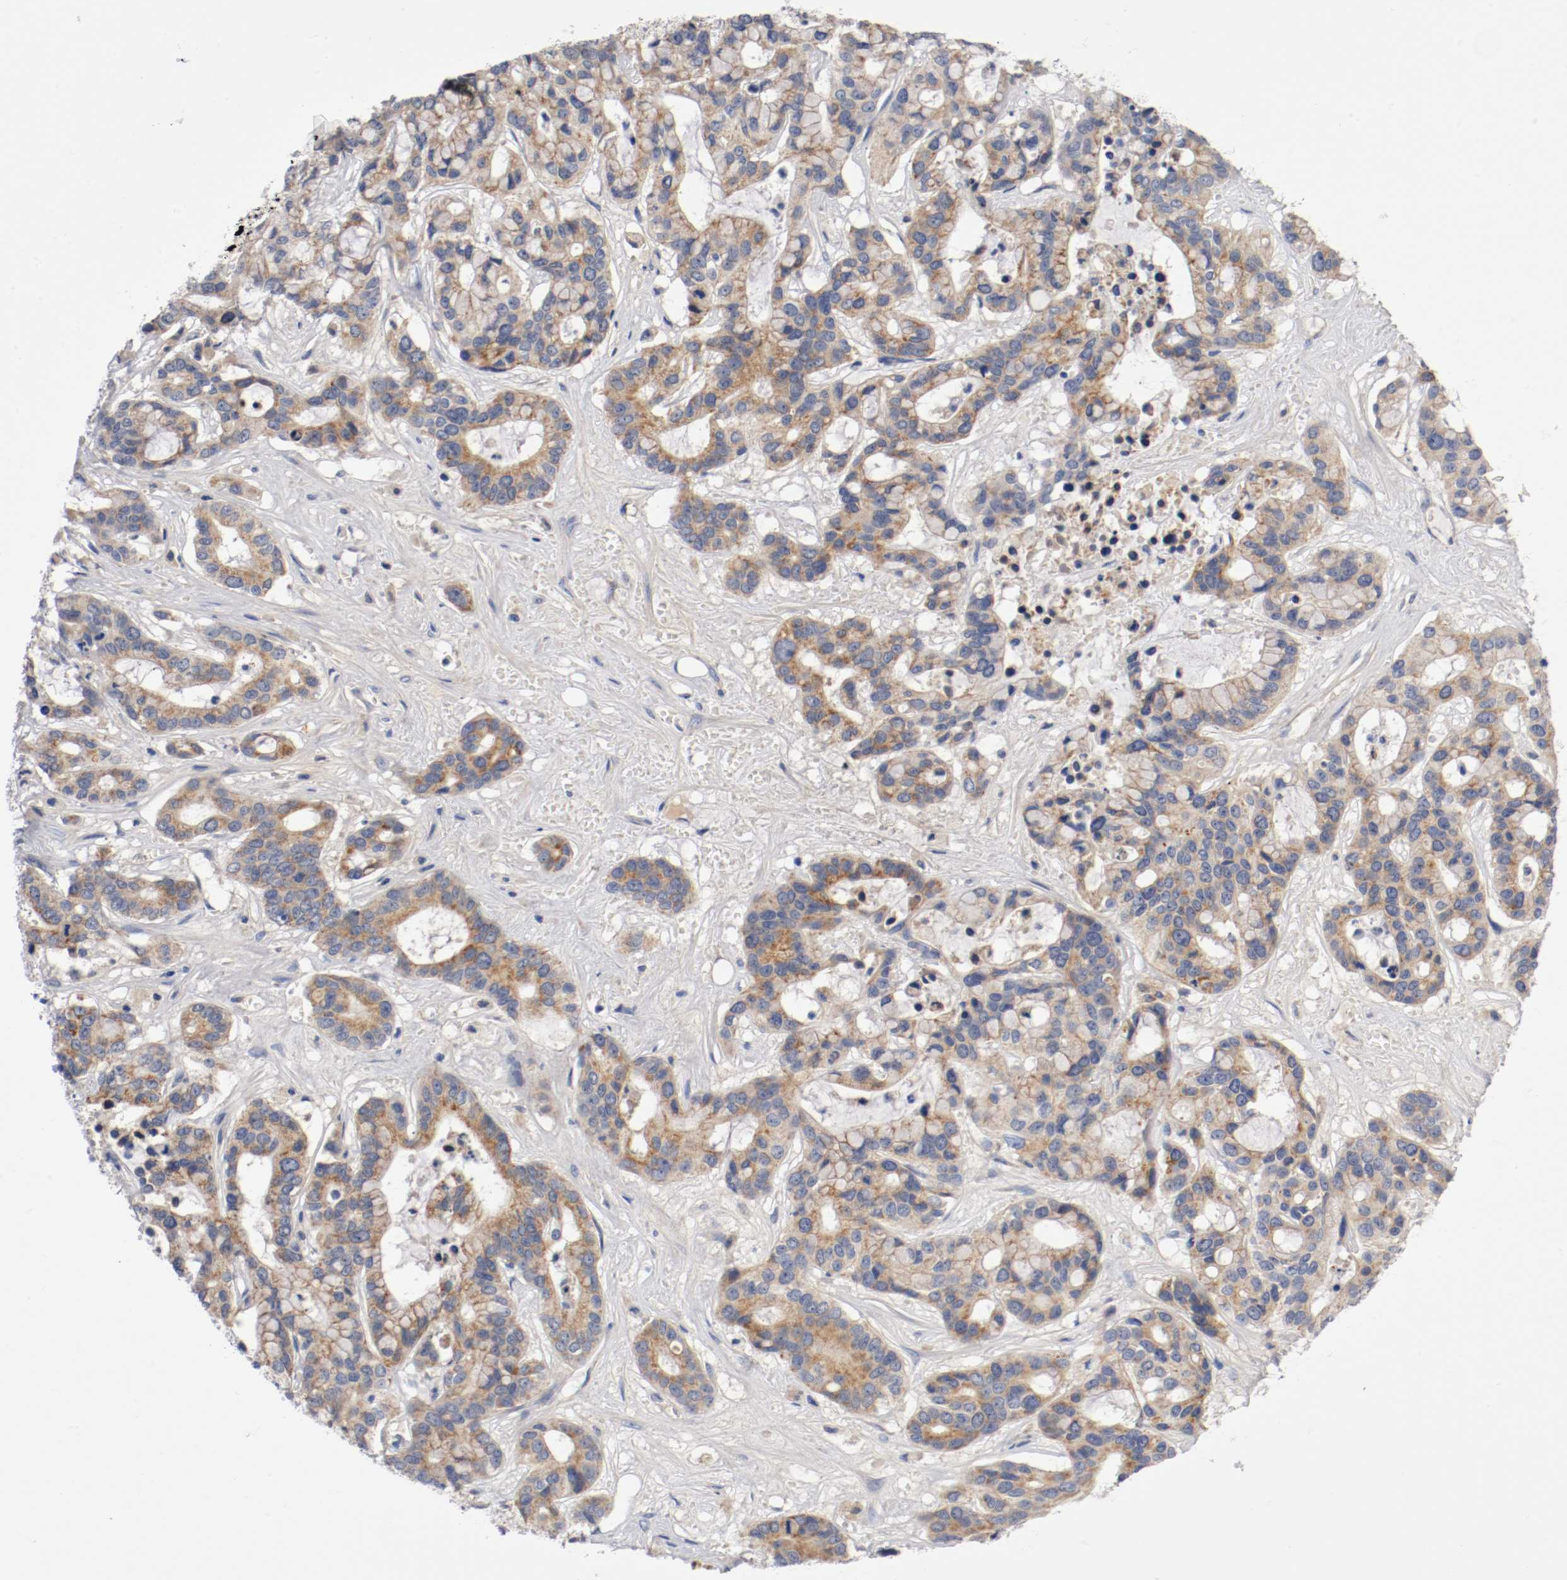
{"staining": {"intensity": "weak", "quantity": "25%-75%", "location": "cytoplasmic/membranous"}, "tissue": "liver cancer", "cell_type": "Tumor cells", "image_type": "cancer", "snomed": [{"axis": "morphology", "description": "Cholangiocarcinoma"}, {"axis": "topography", "description": "Liver"}], "caption": "Immunohistochemistry of liver cancer shows low levels of weak cytoplasmic/membranous expression in about 25%-75% of tumor cells.", "gene": "PCSK6", "patient": {"sex": "female", "age": 65}}